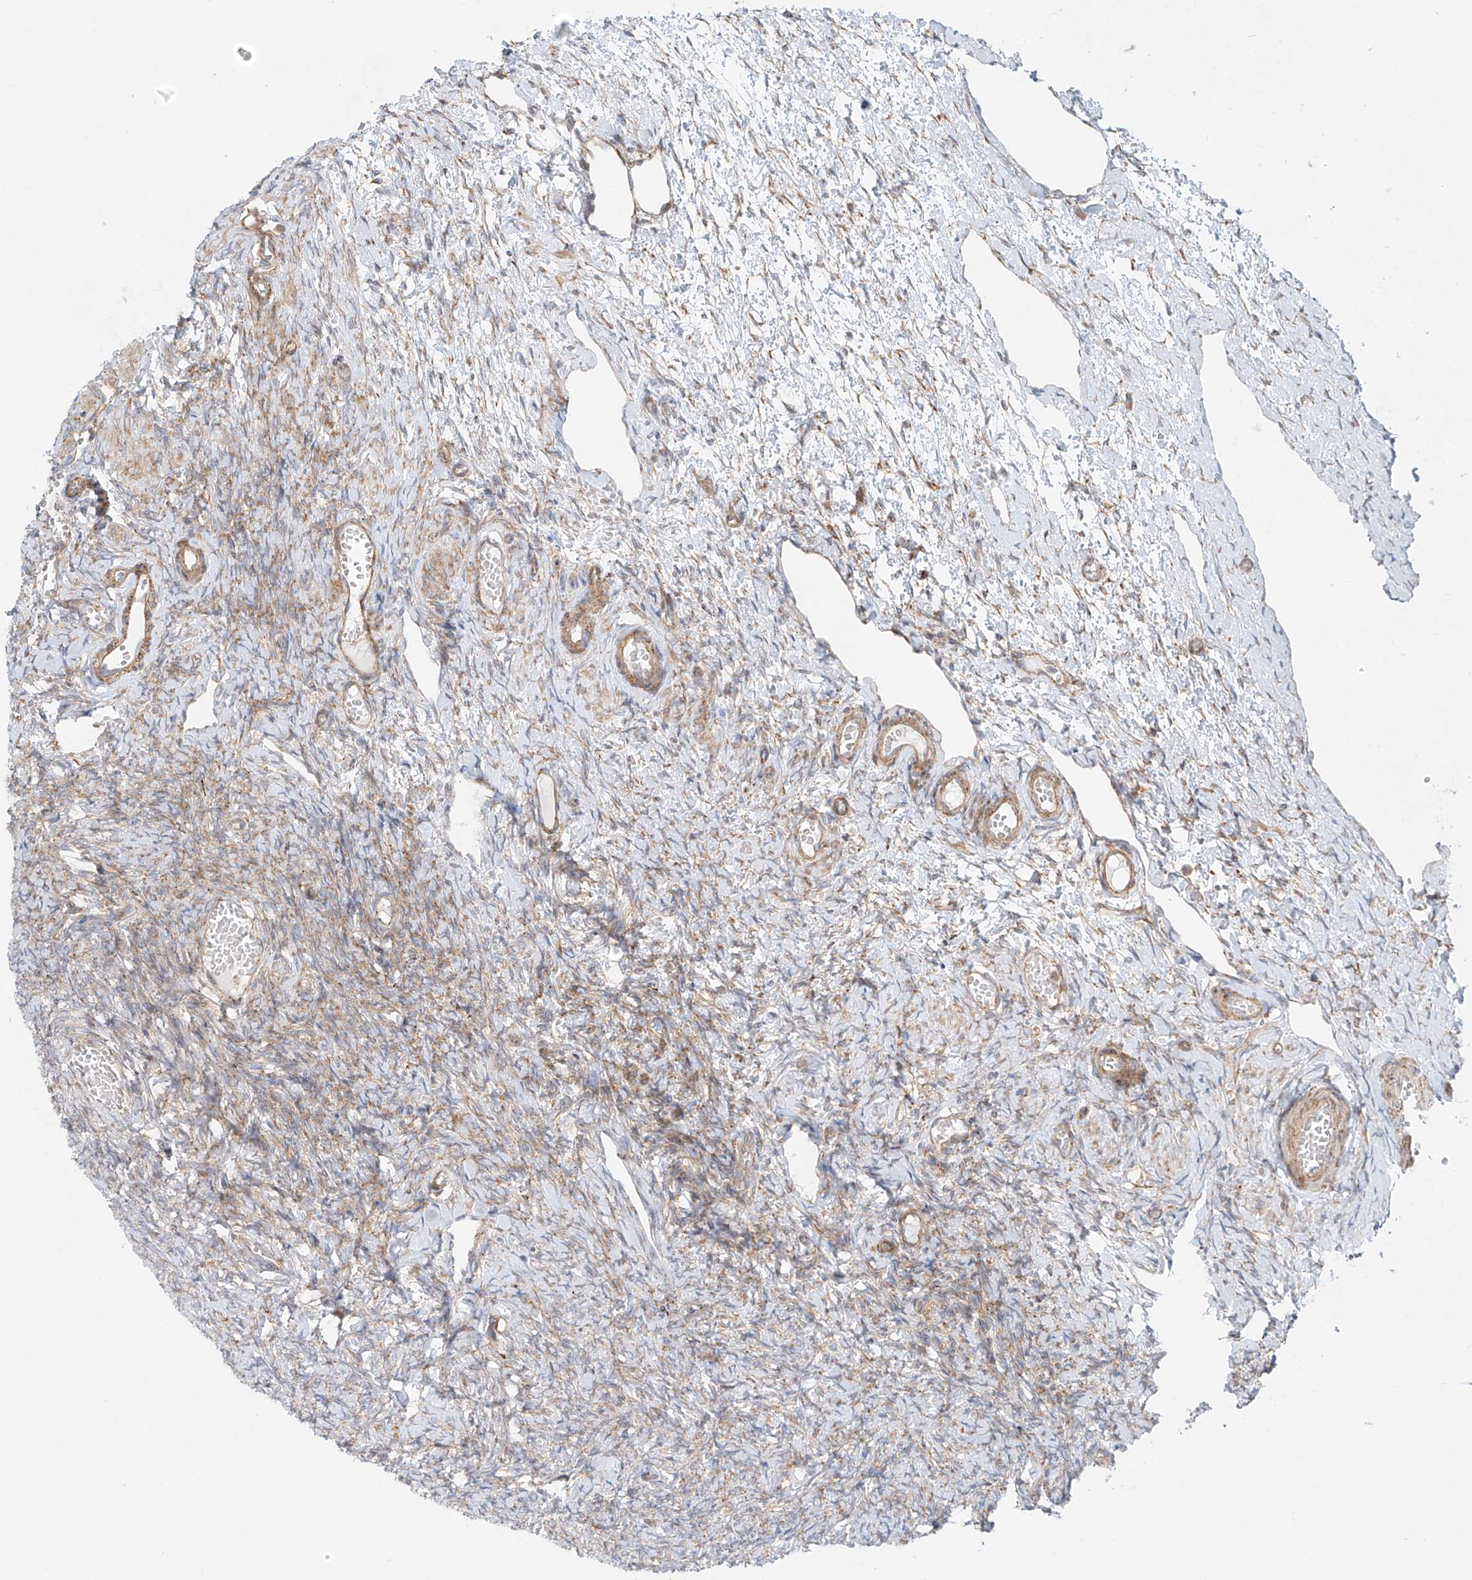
{"staining": {"intensity": "weak", "quantity": "<25%", "location": "cytoplasmic/membranous"}, "tissue": "ovary", "cell_type": "Ovarian stroma cells", "image_type": "normal", "snomed": [{"axis": "morphology", "description": "Adenocarcinoma, NOS"}, {"axis": "topography", "description": "Endometrium"}], "caption": "An image of human ovary is negative for staining in ovarian stroma cells. Brightfield microscopy of immunohistochemistry (IHC) stained with DAB (3,3'-diaminobenzidine) (brown) and hematoxylin (blue), captured at high magnification.", "gene": "EIPR1", "patient": {"sex": "female", "age": 32}}